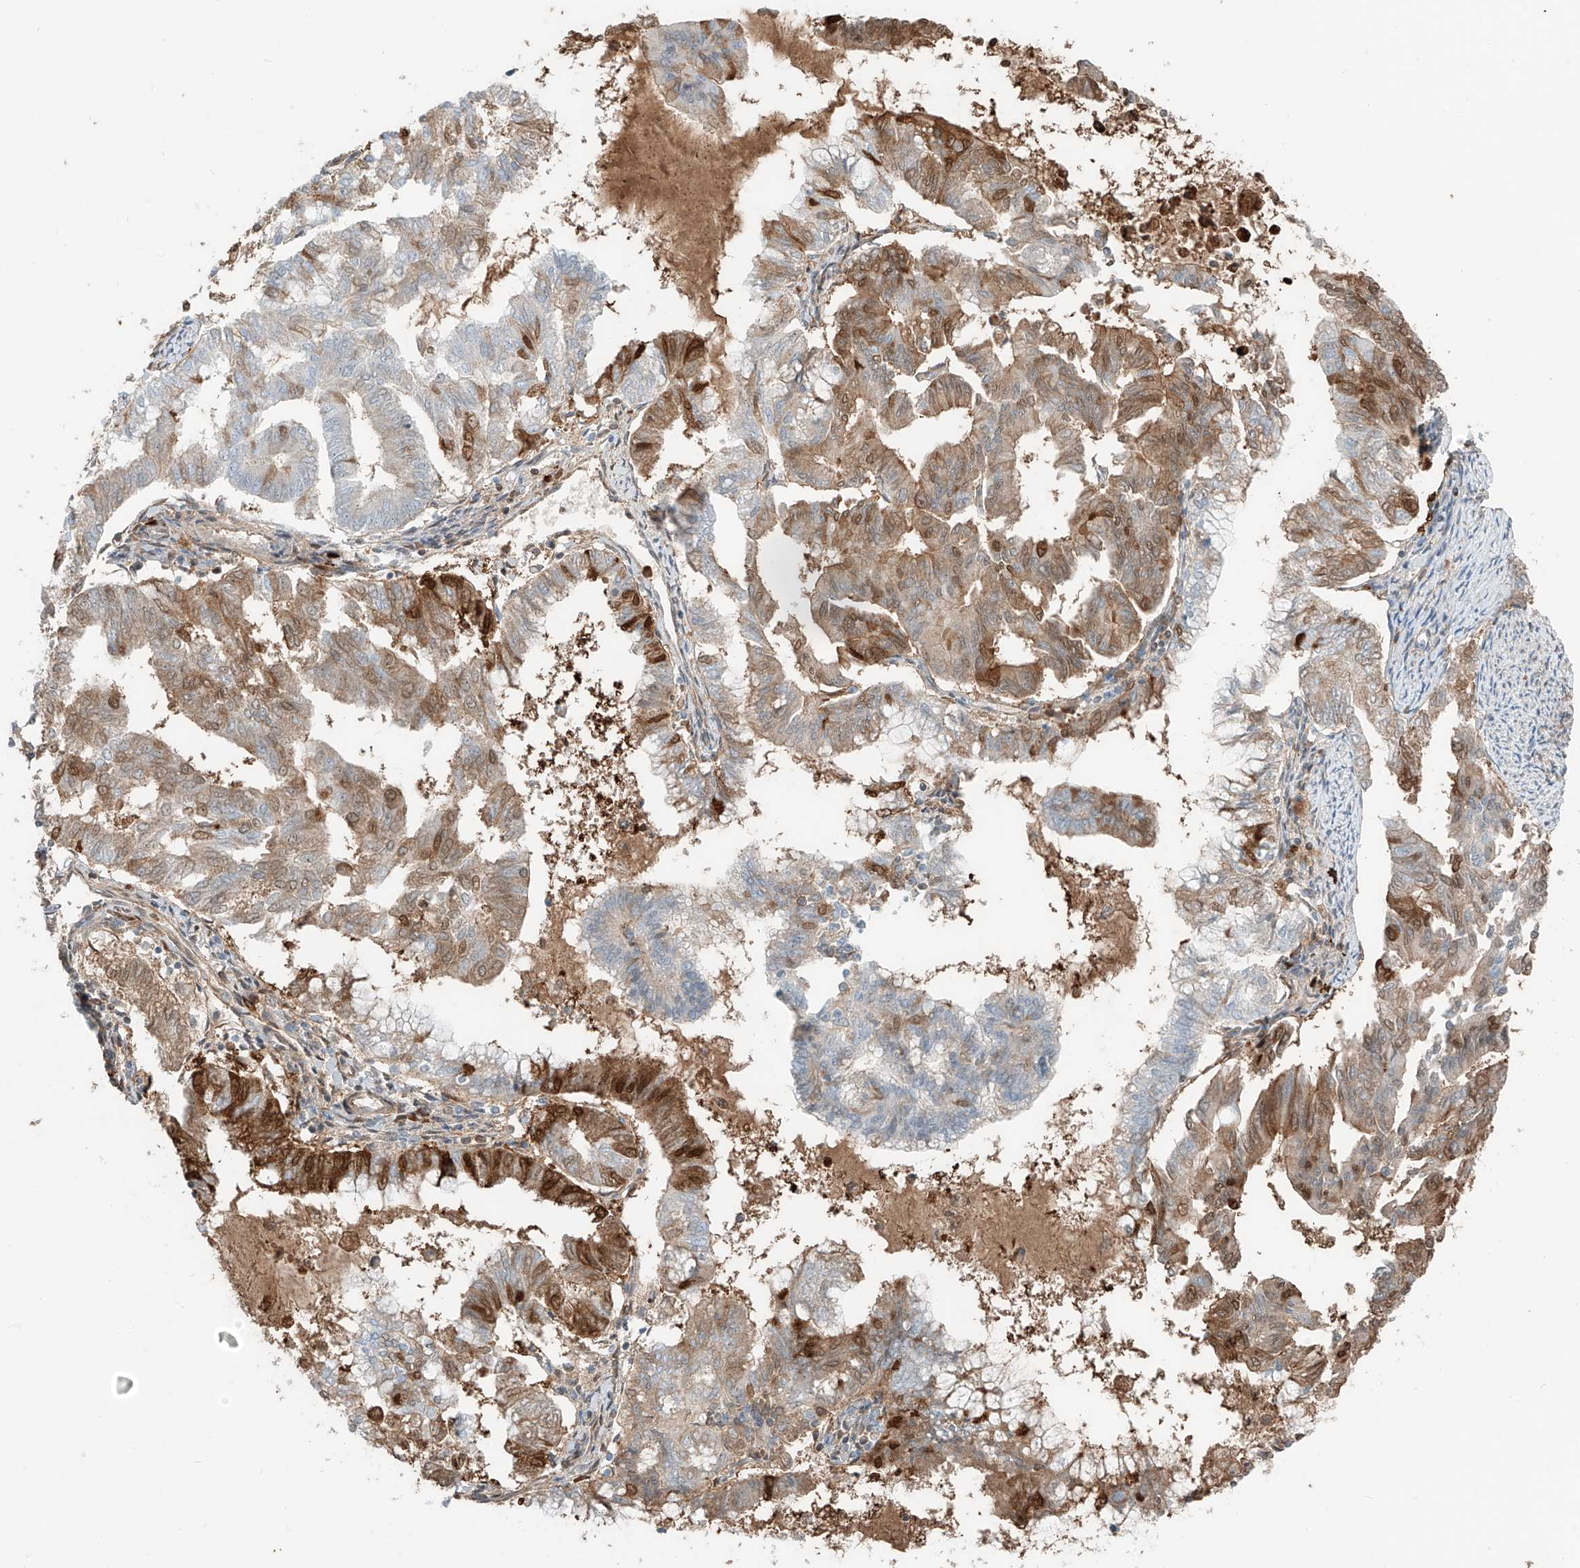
{"staining": {"intensity": "moderate", "quantity": "25%-75%", "location": "cytoplasmic/membranous,nuclear"}, "tissue": "endometrial cancer", "cell_type": "Tumor cells", "image_type": "cancer", "snomed": [{"axis": "morphology", "description": "Adenocarcinoma, NOS"}, {"axis": "topography", "description": "Endometrium"}], "caption": "This is an image of immunohistochemistry (IHC) staining of endometrial adenocarcinoma, which shows moderate staining in the cytoplasmic/membranous and nuclear of tumor cells.", "gene": "CEP162", "patient": {"sex": "female", "age": 79}}